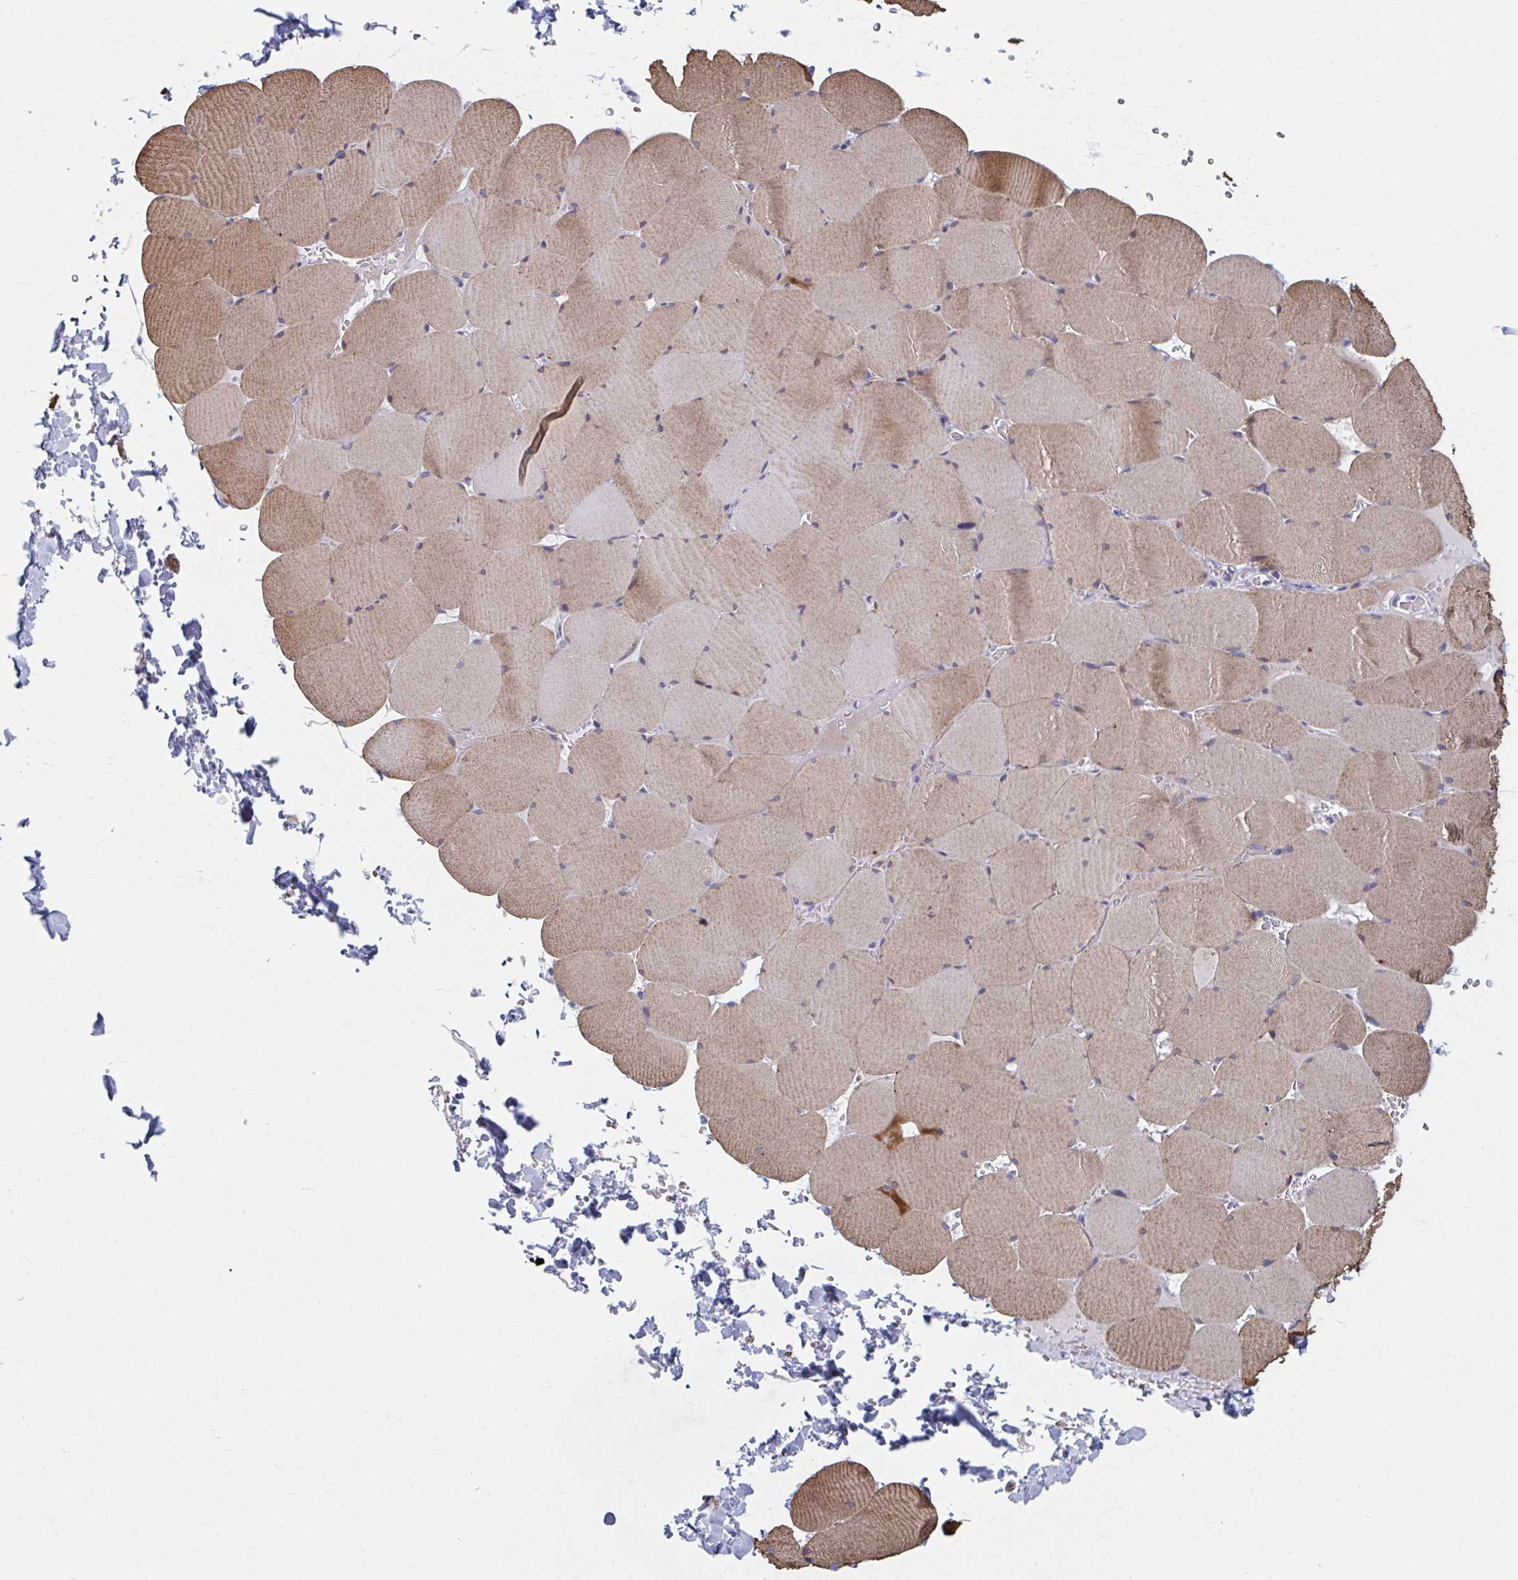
{"staining": {"intensity": "moderate", "quantity": ">75%", "location": "cytoplasmic/membranous"}, "tissue": "skeletal muscle", "cell_type": "Myocytes", "image_type": "normal", "snomed": [{"axis": "morphology", "description": "Normal tissue, NOS"}, {"axis": "topography", "description": "Skeletal muscle"}, {"axis": "topography", "description": "Head-Neck"}], "caption": "Benign skeletal muscle shows moderate cytoplasmic/membranous expression in about >75% of myocytes.", "gene": "ABHD16B", "patient": {"sex": "male", "age": 66}}